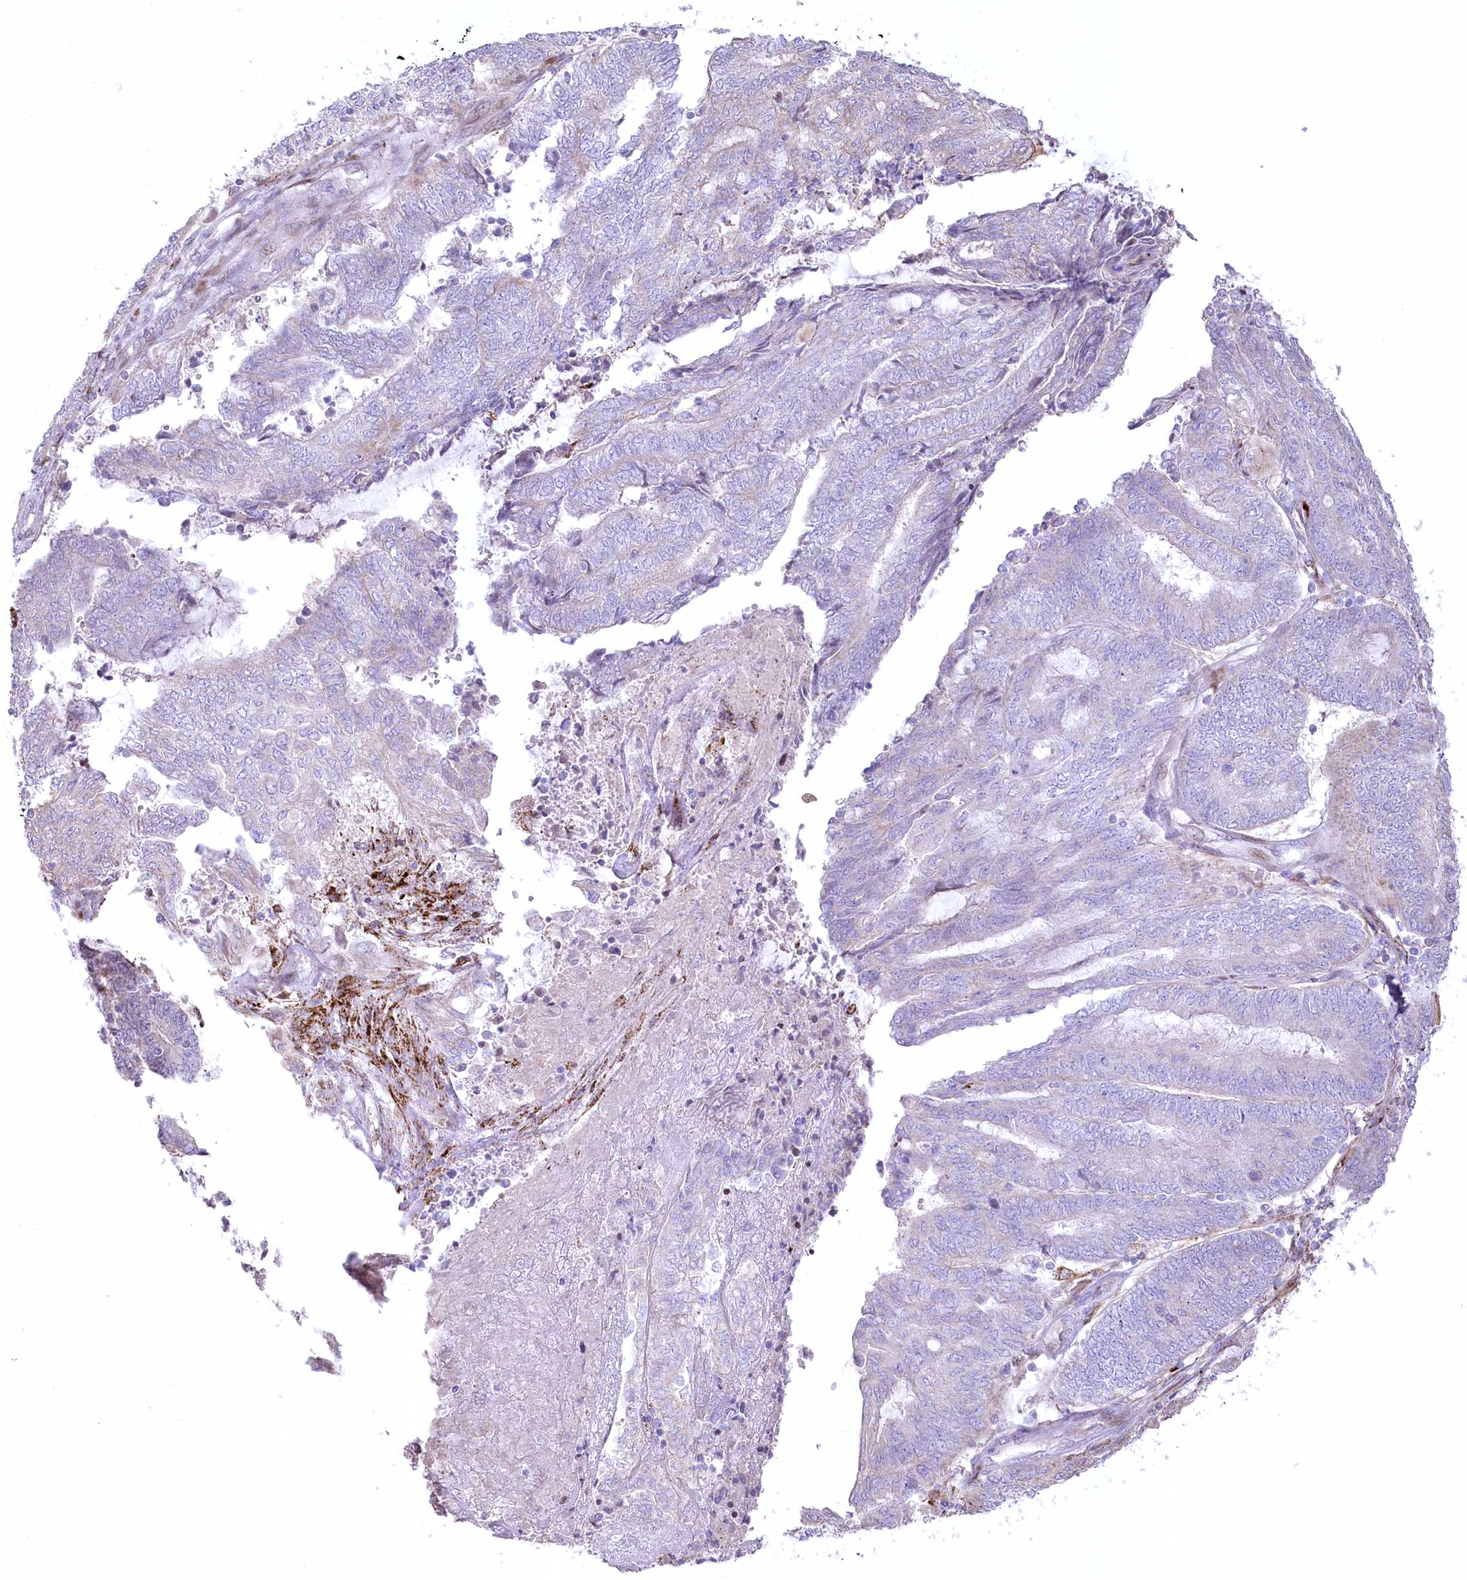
{"staining": {"intensity": "negative", "quantity": "none", "location": "none"}, "tissue": "endometrial cancer", "cell_type": "Tumor cells", "image_type": "cancer", "snomed": [{"axis": "morphology", "description": "Adenocarcinoma, NOS"}, {"axis": "topography", "description": "Uterus"}, {"axis": "topography", "description": "Endometrium"}], "caption": "Human endometrial cancer stained for a protein using IHC displays no staining in tumor cells.", "gene": "CEP164", "patient": {"sex": "female", "age": 70}}